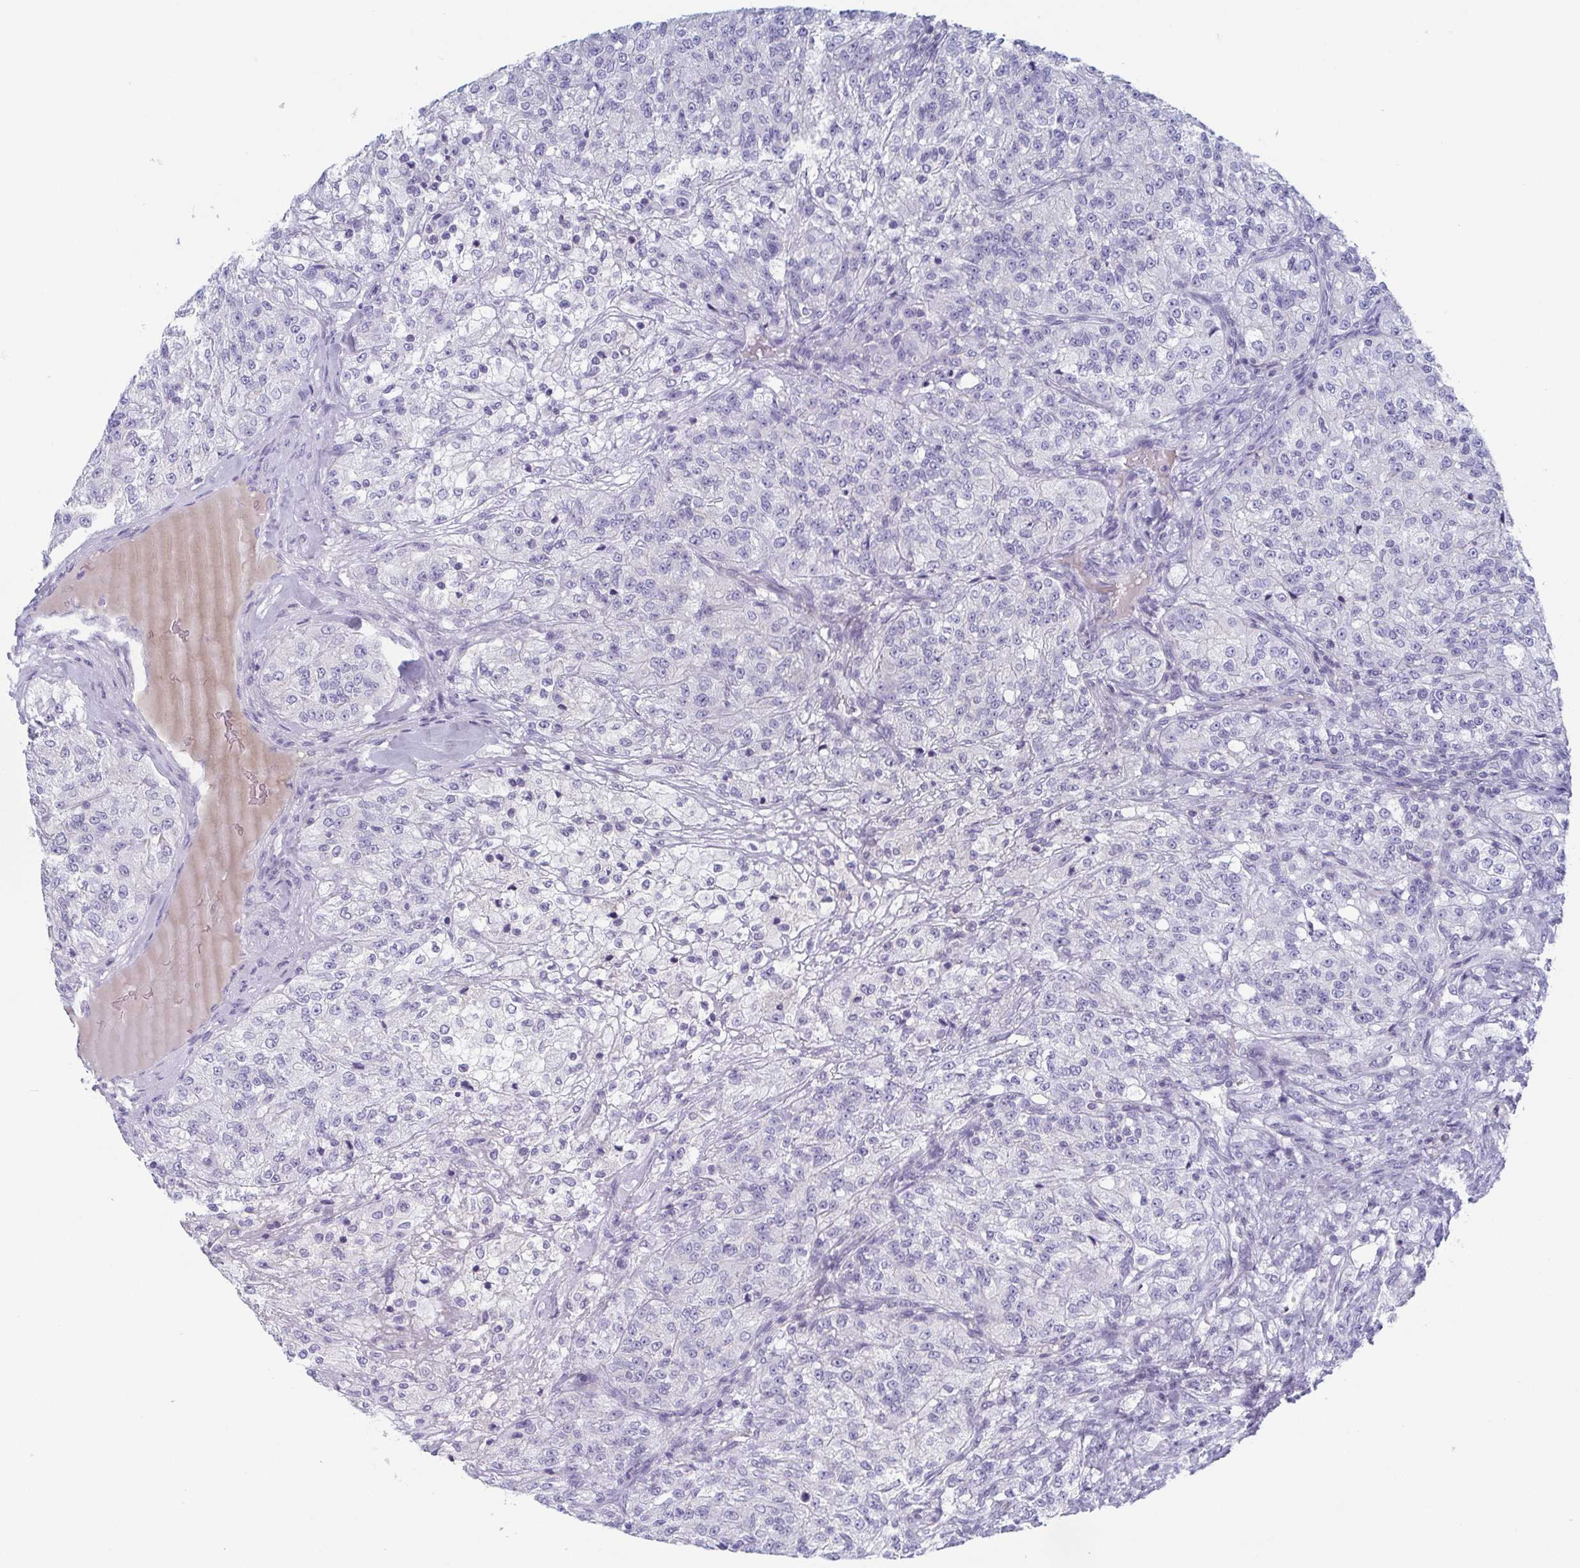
{"staining": {"intensity": "negative", "quantity": "none", "location": "none"}, "tissue": "renal cancer", "cell_type": "Tumor cells", "image_type": "cancer", "snomed": [{"axis": "morphology", "description": "Adenocarcinoma, NOS"}, {"axis": "topography", "description": "Kidney"}], "caption": "High magnification brightfield microscopy of renal cancer (adenocarcinoma) stained with DAB (brown) and counterstained with hematoxylin (blue): tumor cells show no significant expression. (DAB immunohistochemistry, high magnification).", "gene": "RHOV", "patient": {"sex": "female", "age": 63}}